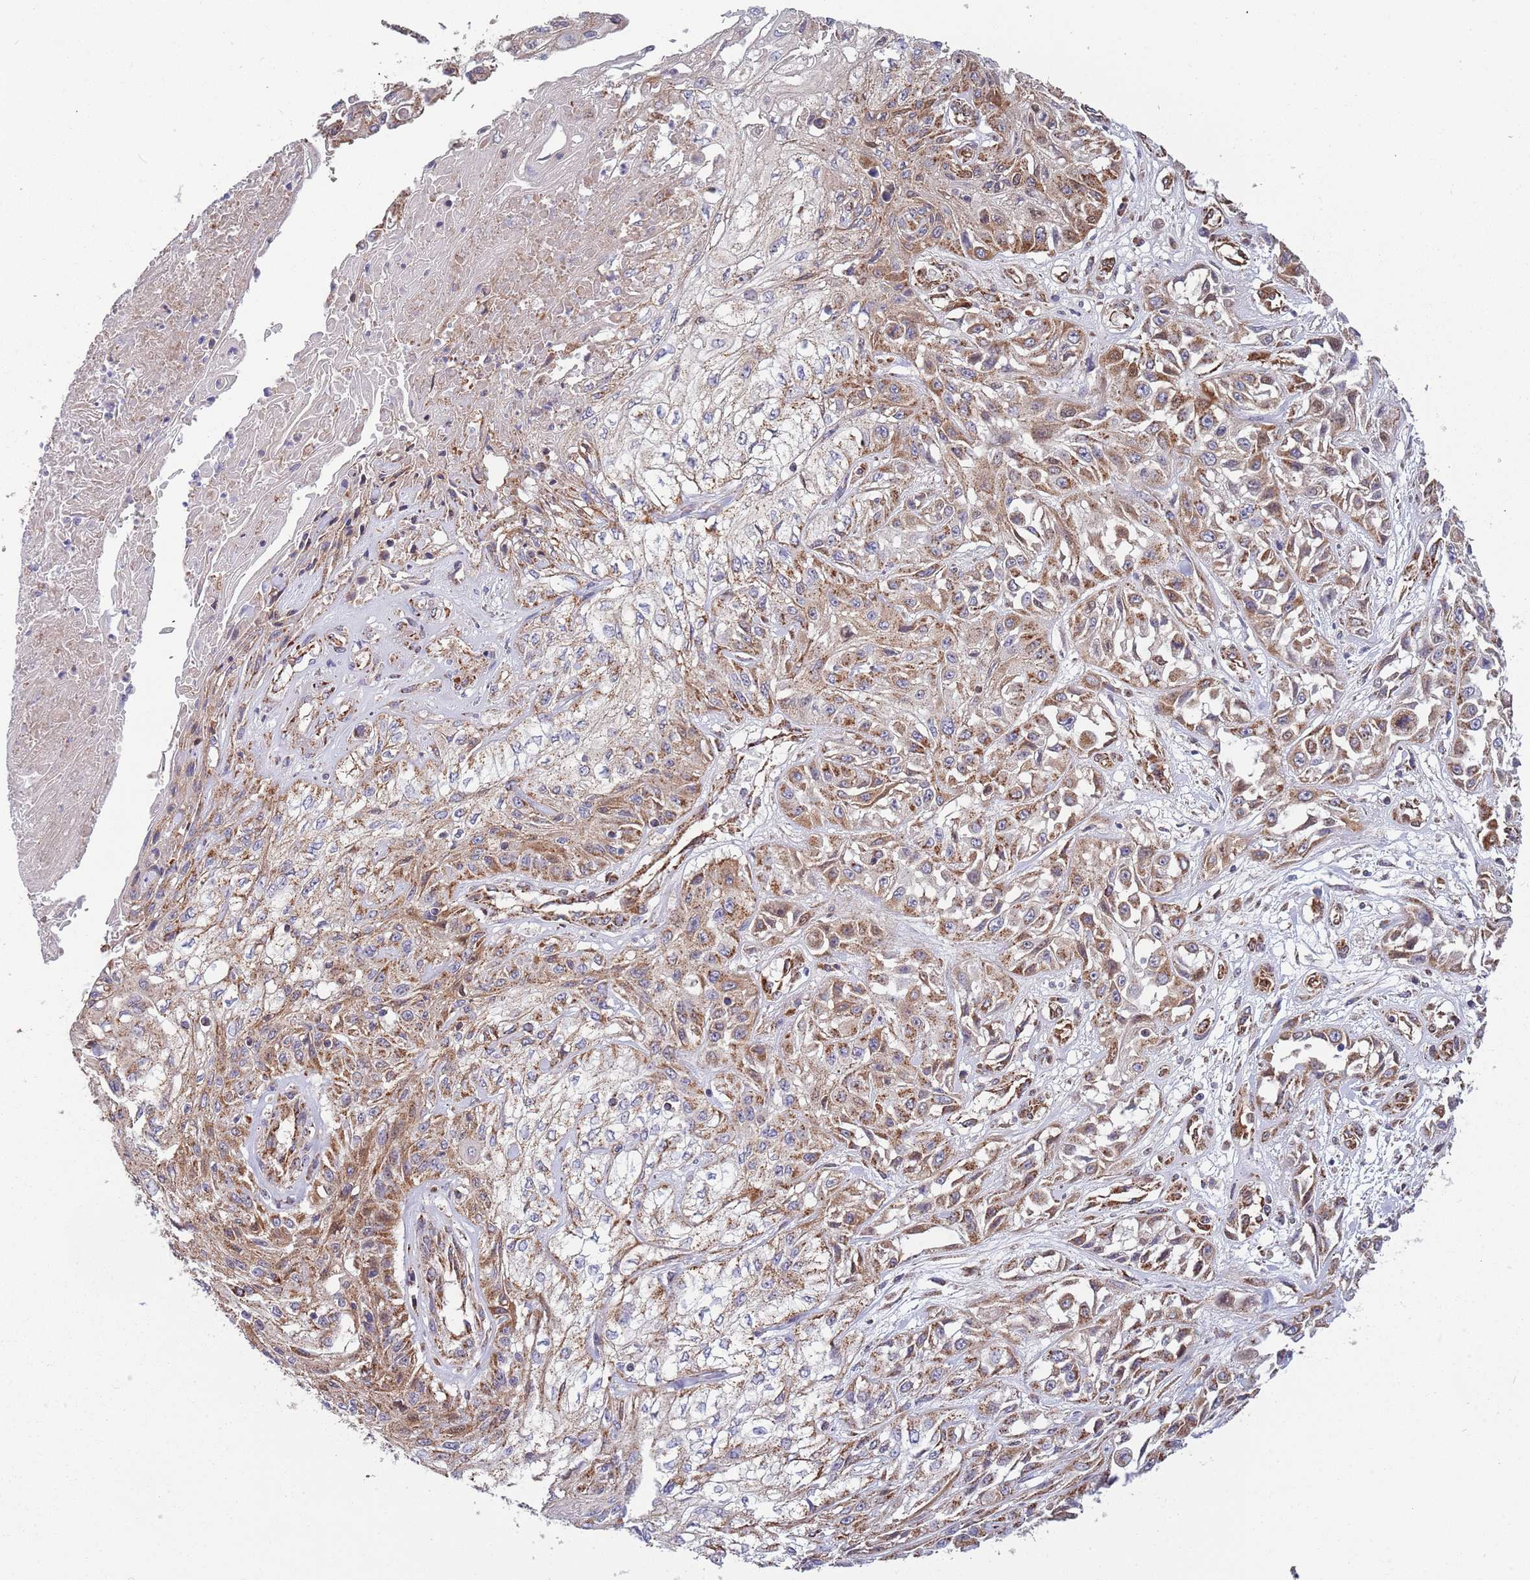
{"staining": {"intensity": "moderate", "quantity": ">75%", "location": "cytoplasmic/membranous"}, "tissue": "skin cancer", "cell_type": "Tumor cells", "image_type": "cancer", "snomed": [{"axis": "morphology", "description": "Squamous cell carcinoma, NOS"}, {"axis": "morphology", "description": "Squamous cell carcinoma, metastatic, NOS"}, {"axis": "topography", "description": "Skin"}, {"axis": "topography", "description": "Lymph node"}], "caption": "About >75% of tumor cells in human skin cancer (metastatic squamous cell carcinoma) demonstrate moderate cytoplasmic/membranous protein positivity as visualized by brown immunohistochemical staining.", "gene": "VPS16", "patient": {"sex": "male", "age": 75}}